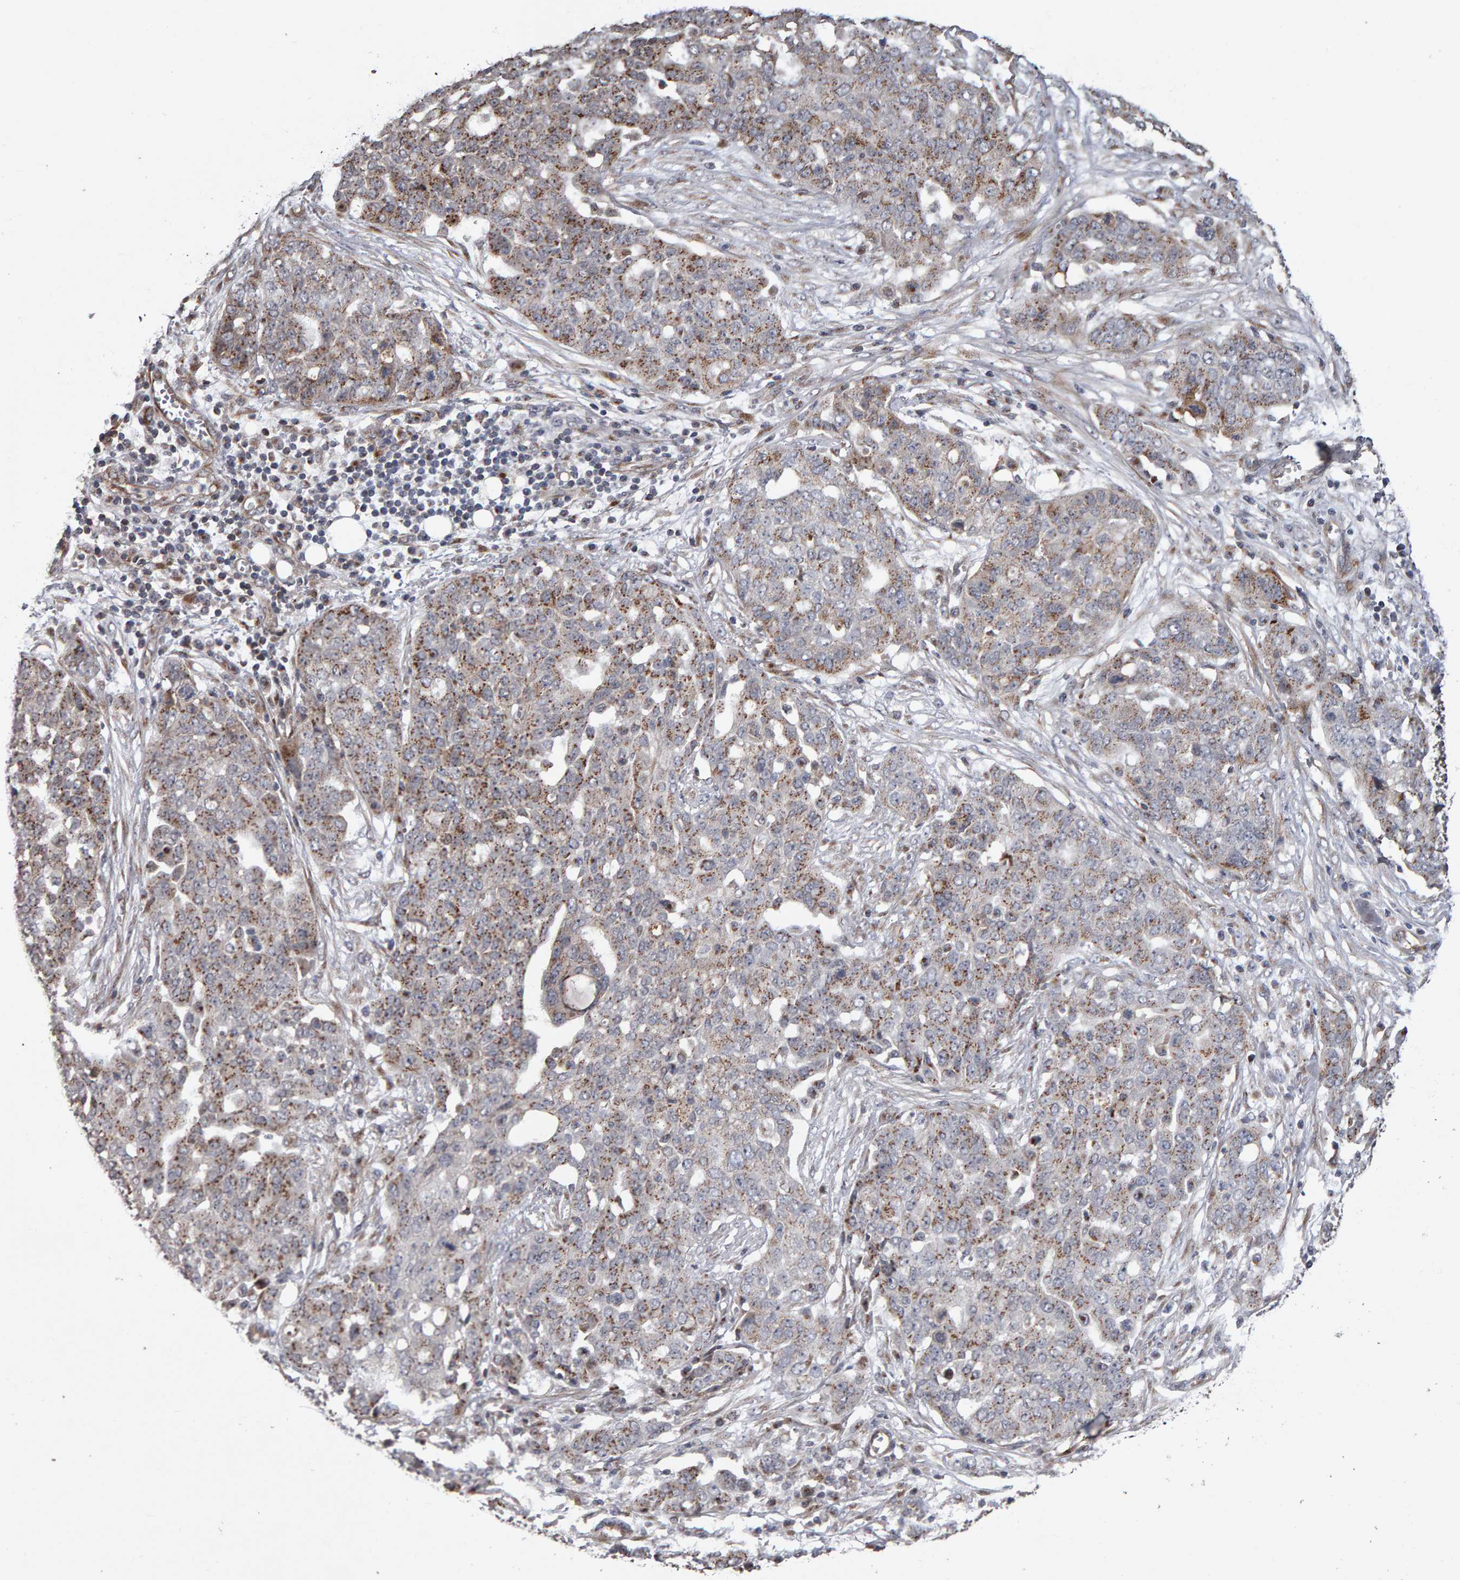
{"staining": {"intensity": "moderate", "quantity": ">75%", "location": "cytoplasmic/membranous"}, "tissue": "ovarian cancer", "cell_type": "Tumor cells", "image_type": "cancer", "snomed": [{"axis": "morphology", "description": "Cystadenocarcinoma, serous, NOS"}, {"axis": "topography", "description": "Soft tissue"}, {"axis": "topography", "description": "Ovary"}], "caption": "Protein analysis of ovarian cancer tissue demonstrates moderate cytoplasmic/membranous positivity in about >75% of tumor cells.", "gene": "CANT1", "patient": {"sex": "female", "age": 57}}